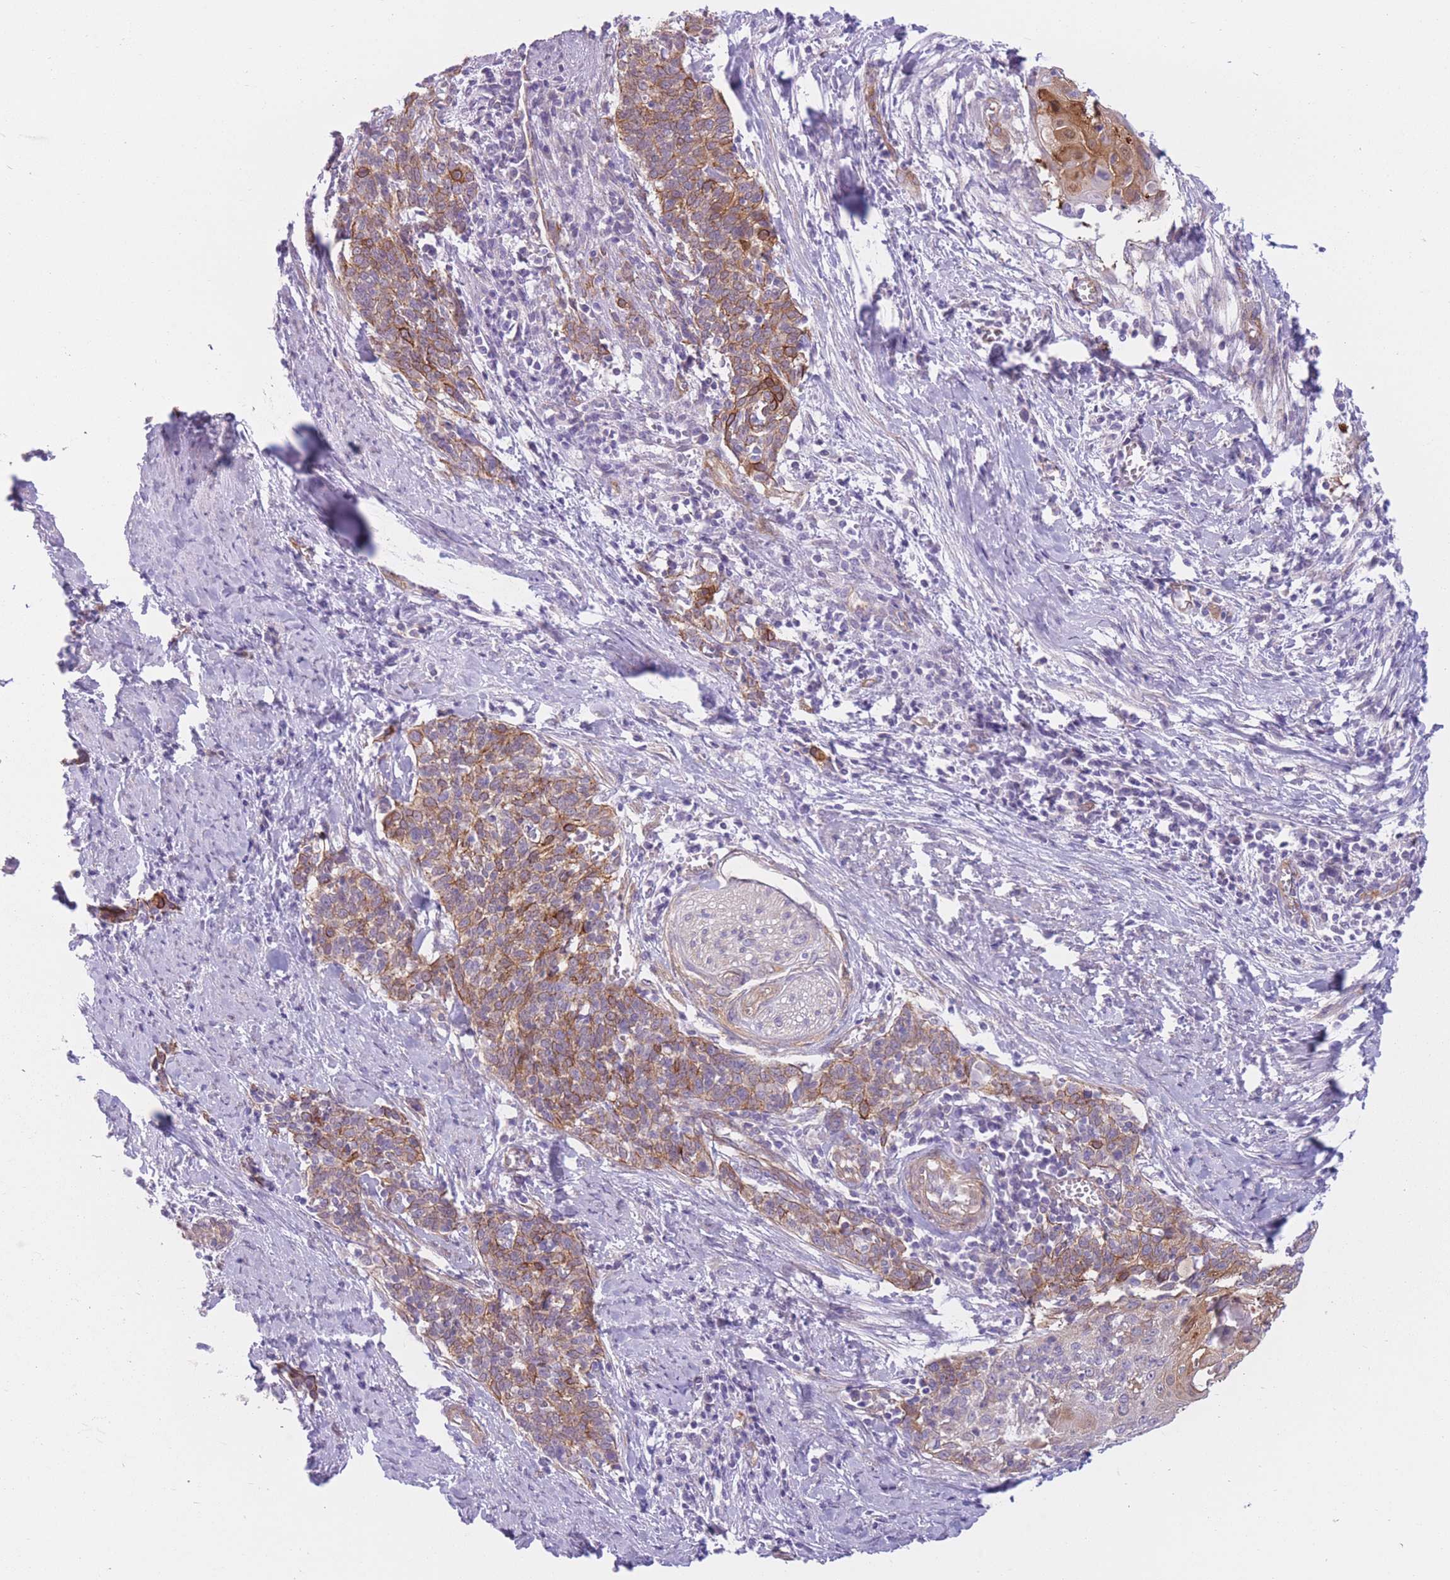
{"staining": {"intensity": "moderate", "quantity": ">75%", "location": "cytoplasmic/membranous,nuclear"}, "tissue": "cervical cancer", "cell_type": "Tumor cells", "image_type": "cancer", "snomed": [{"axis": "morphology", "description": "Squamous cell carcinoma, NOS"}, {"axis": "topography", "description": "Cervix"}], "caption": "Protein expression analysis of cervical squamous cell carcinoma demonstrates moderate cytoplasmic/membranous and nuclear positivity in about >75% of tumor cells.", "gene": "SERPINB3", "patient": {"sex": "female", "age": 39}}